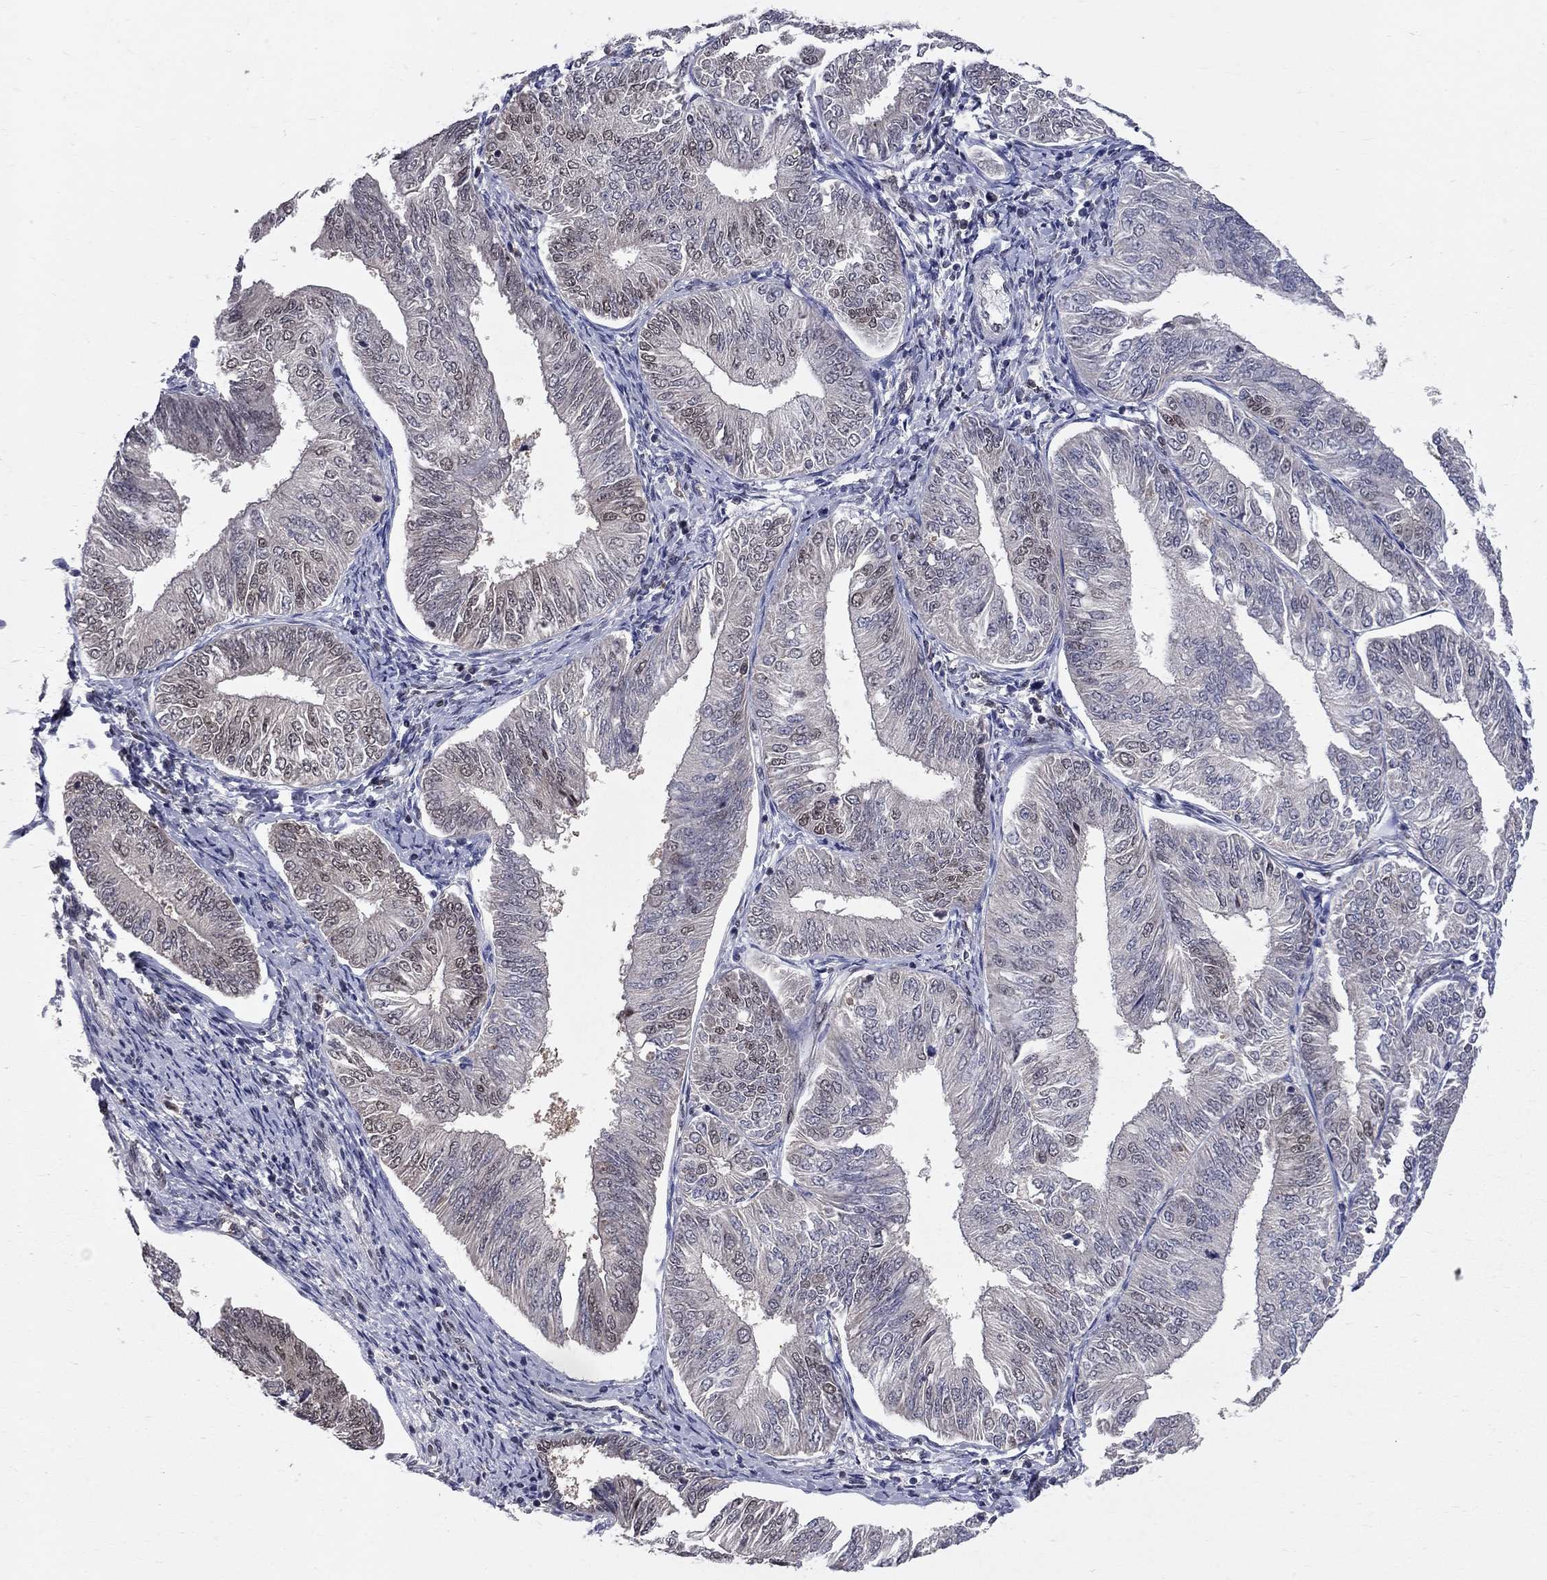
{"staining": {"intensity": "weak", "quantity": "<25%", "location": "nuclear"}, "tissue": "endometrial cancer", "cell_type": "Tumor cells", "image_type": "cancer", "snomed": [{"axis": "morphology", "description": "Adenocarcinoma, NOS"}, {"axis": "topography", "description": "Endometrium"}], "caption": "Tumor cells show no significant positivity in endometrial cancer (adenocarcinoma).", "gene": "SAP30L", "patient": {"sex": "female", "age": 58}}